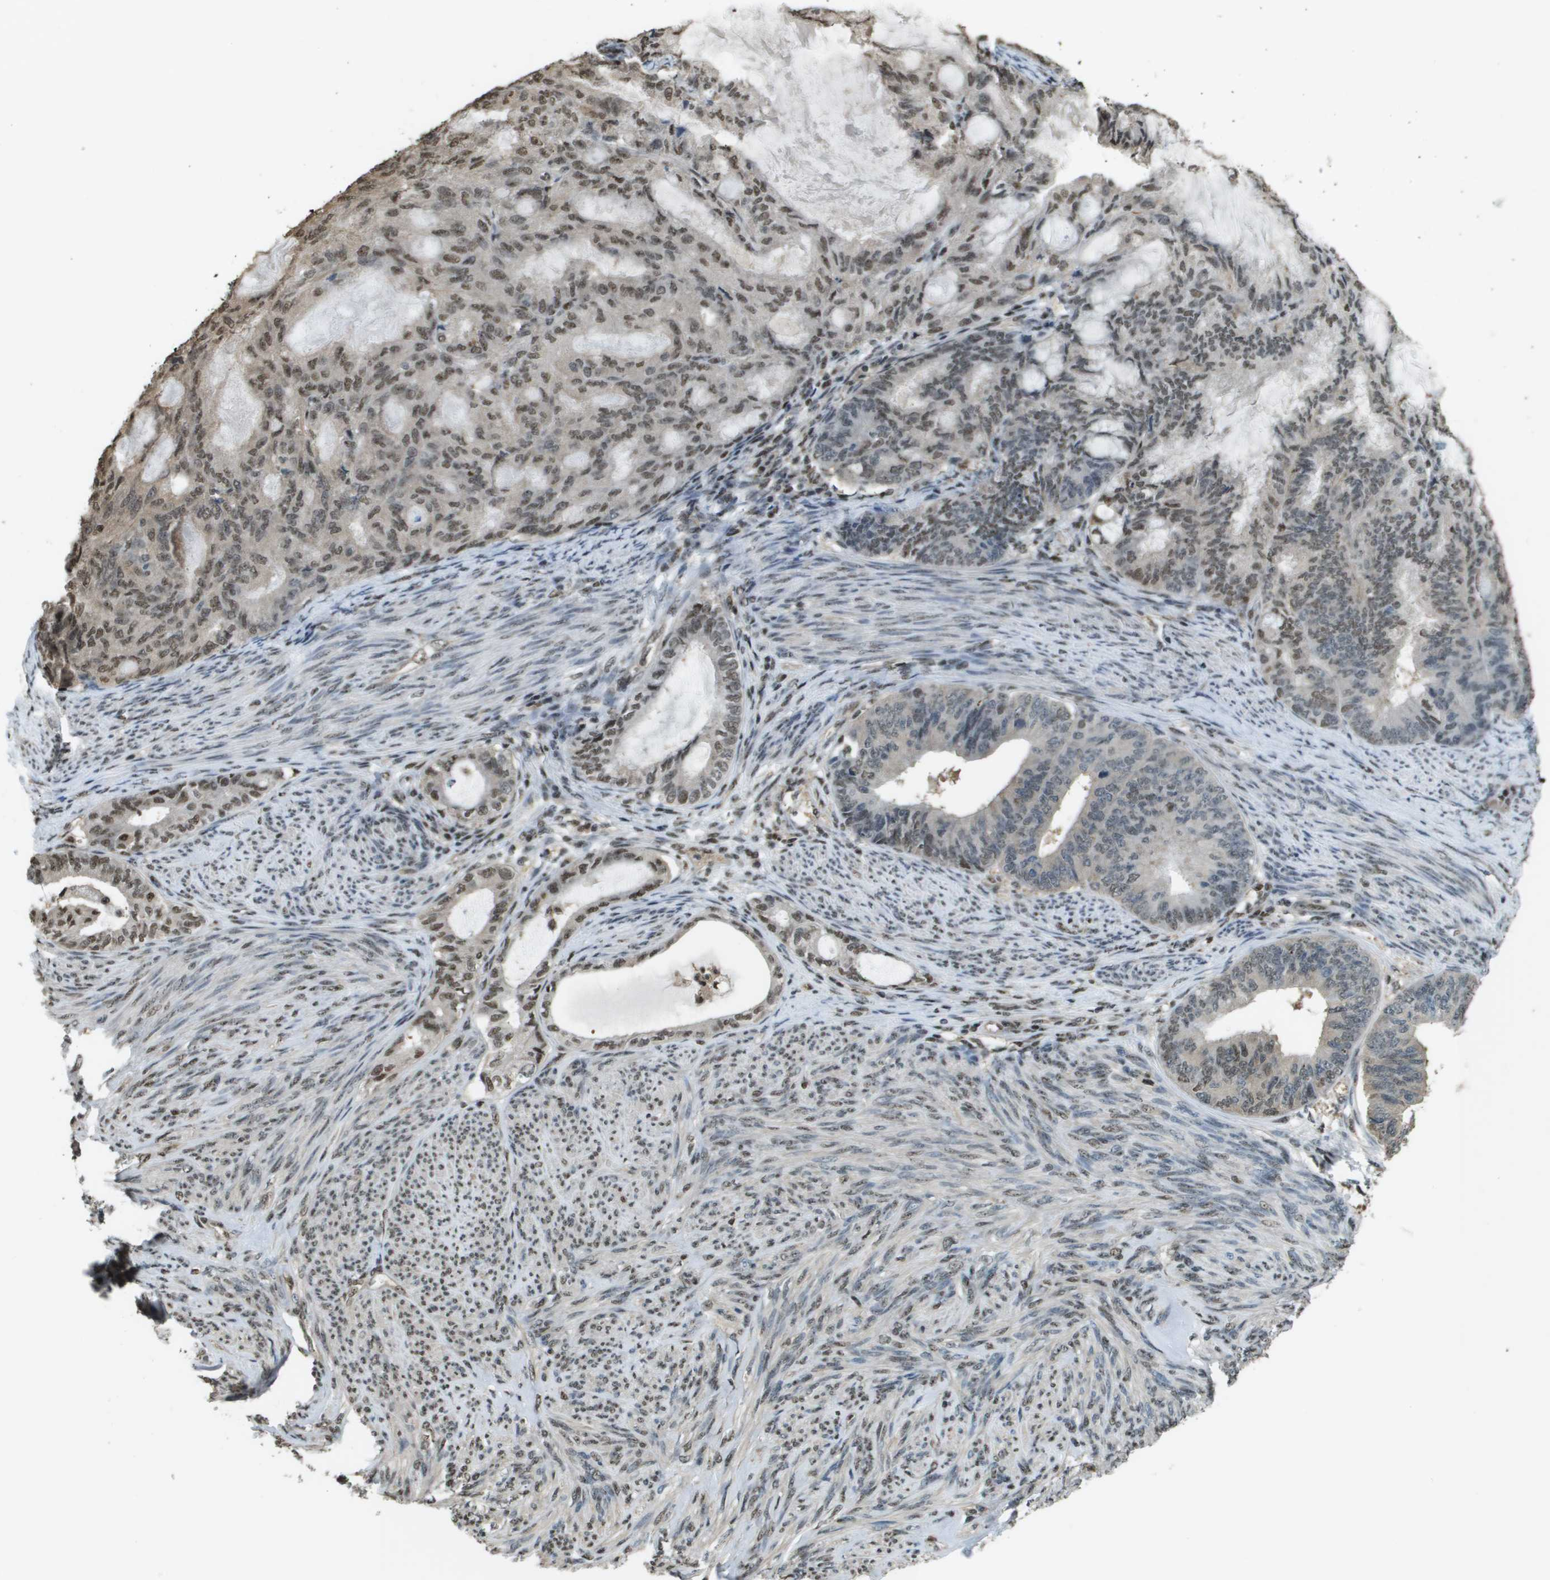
{"staining": {"intensity": "moderate", "quantity": "25%-75%", "location": "nuclear"}, "tissue": "endometrial cancer", "cell_type": "Tumor cells", "image_type": "cancer", "snomed": [{"axis": "morphology", "description": "Adenocarcinoma, NOS"}, {"axis": "topography", "description": "Endometrium"}], "caption": "Adenocarcinoma (endometrial) stained with a protein marker demonstrates moderate staining in tumor cells.", "gene": "SP100", "patient": {"sex": "female", "age": 86}}